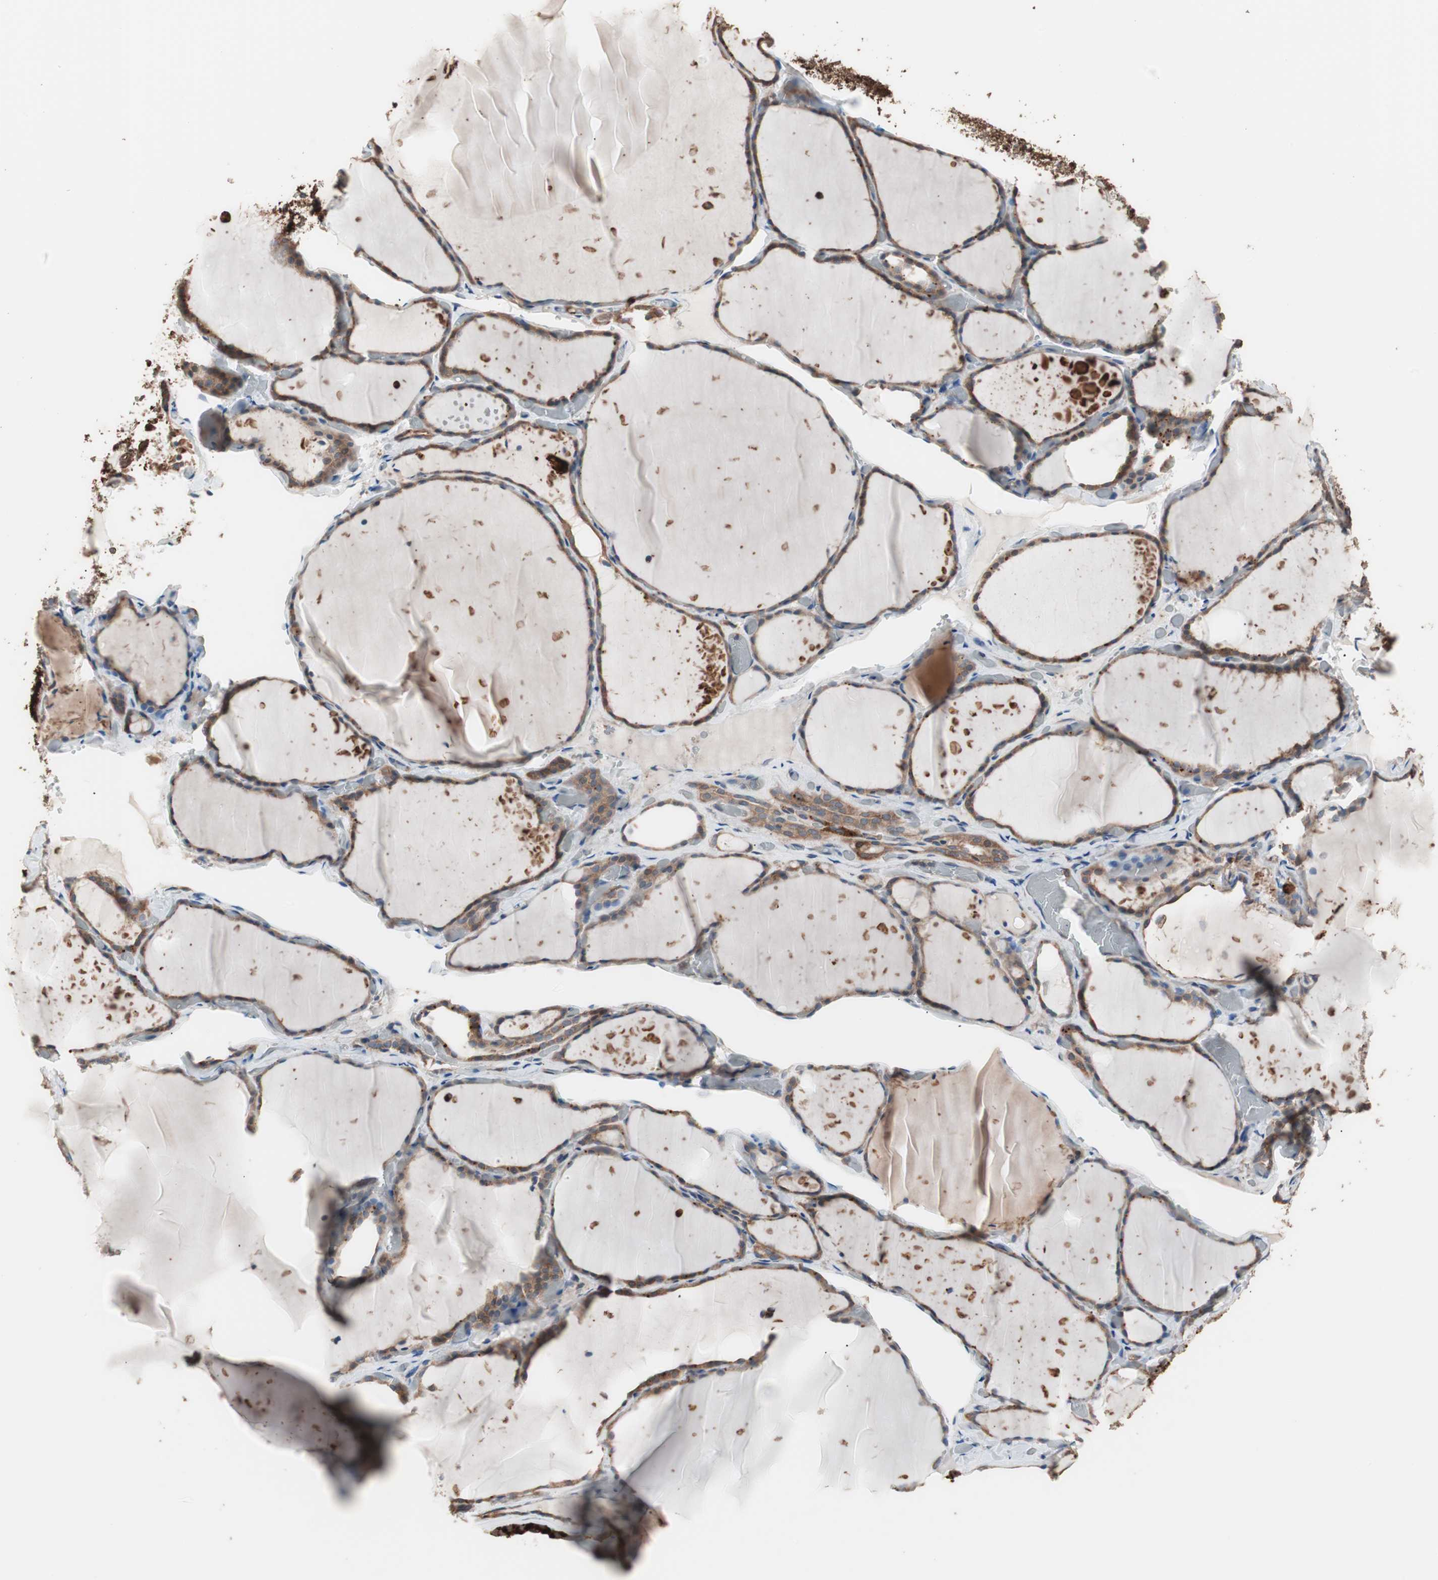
{"staining": {"intensity": "strong", "quantity": ">75%", "location": "cytoplasmic/membranous"}, "tissue": "thyroid gland", "cell_type": "Glandular cells", "image_type": "normal", "snomed": [{"axis": "morphology", "description": "Normal tissue, NOS"}, {"axis": "topography", "description": "Thyroid gland"}], "caption": "Glandular cells exhibit high levels of strong cytoplasmic/membranous positivity in approximately >75% of cells in unremarkable thyroid gland.", "gene": "CCT3", "patient": {"sex": "female", "age": 22}}